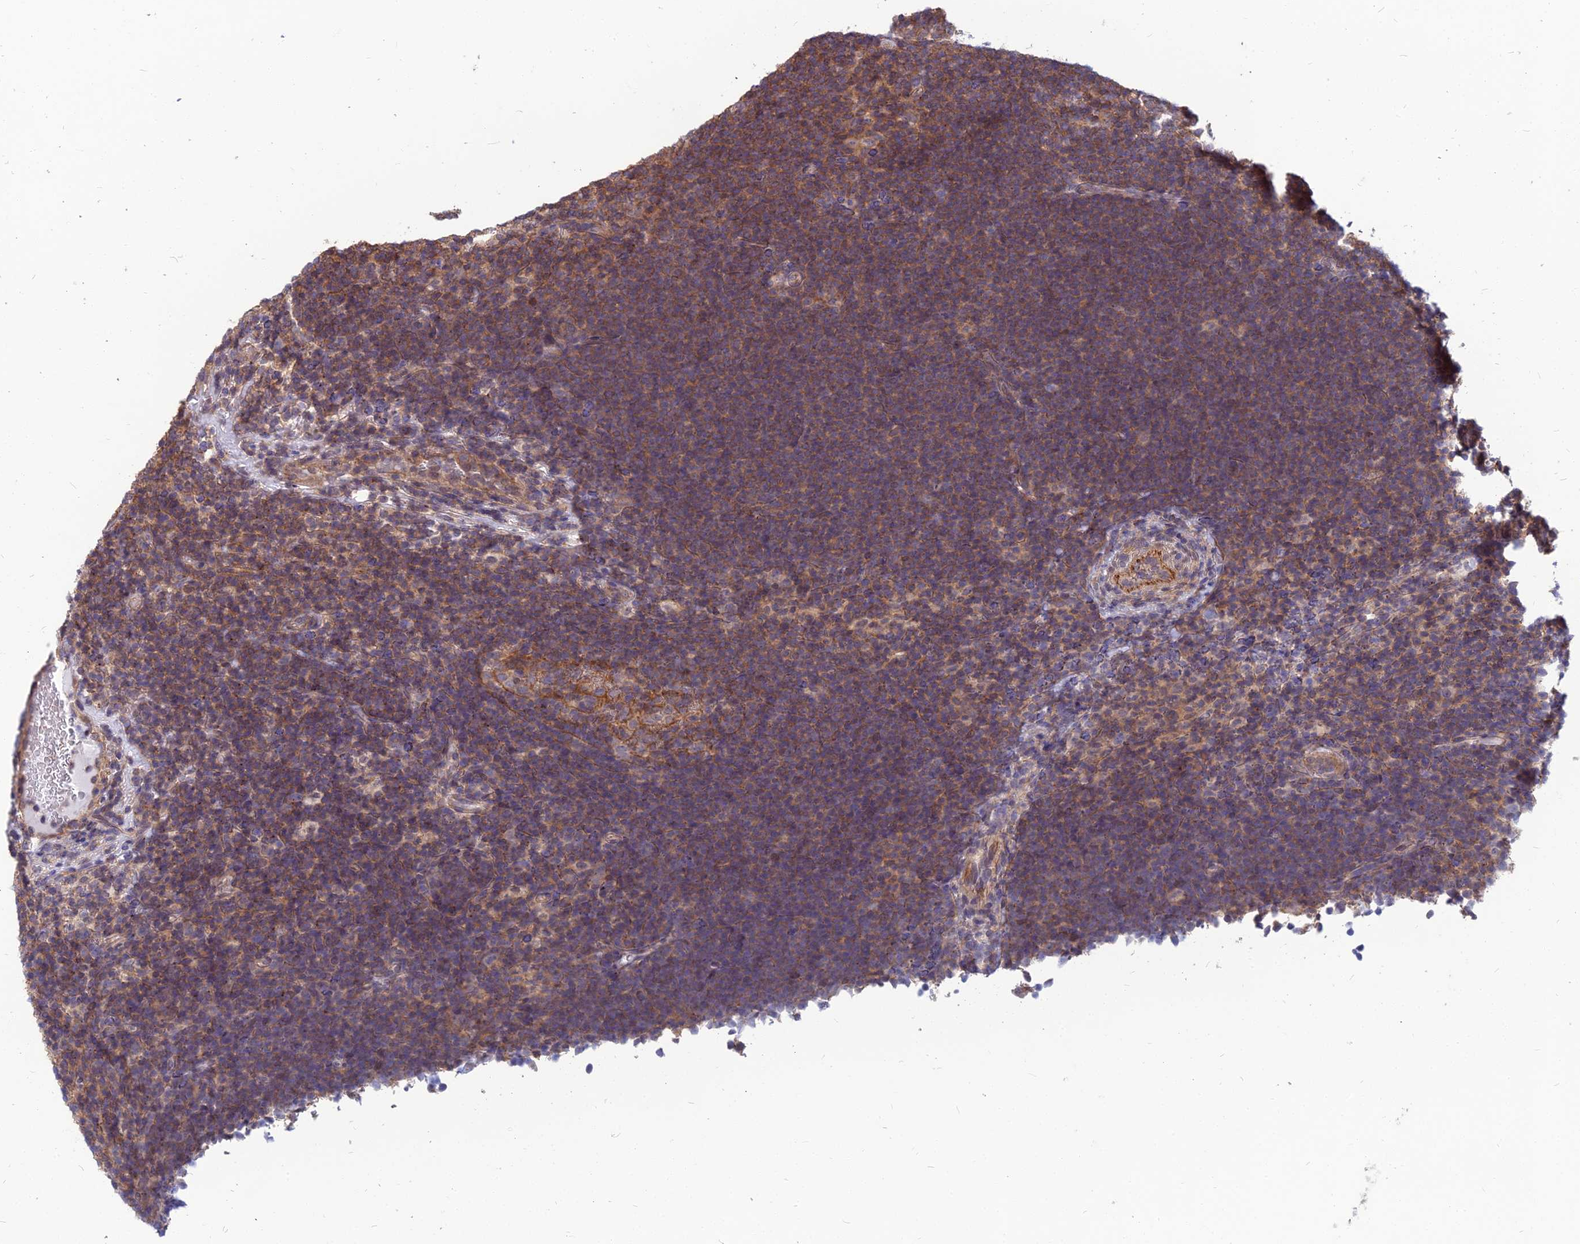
{"staining": {"intensity": "negative", "quantity": "none", "location": "none"}, "tissue": "lymphoma", "cell_type": "Tumor cells", "image_type": "cancer", "snomed": [{"axis": "morphology", "description": "Hodgkin's disease, NOS"}, {"axis": "topography", "description": "Lymph node"}], "caption": "The immunohistochemistry photomicrograph has no significant positivity in tumor cells of lymphoma tissue.", "gene": "OPA3", "patient": {"sex": "female", "age": 57}}